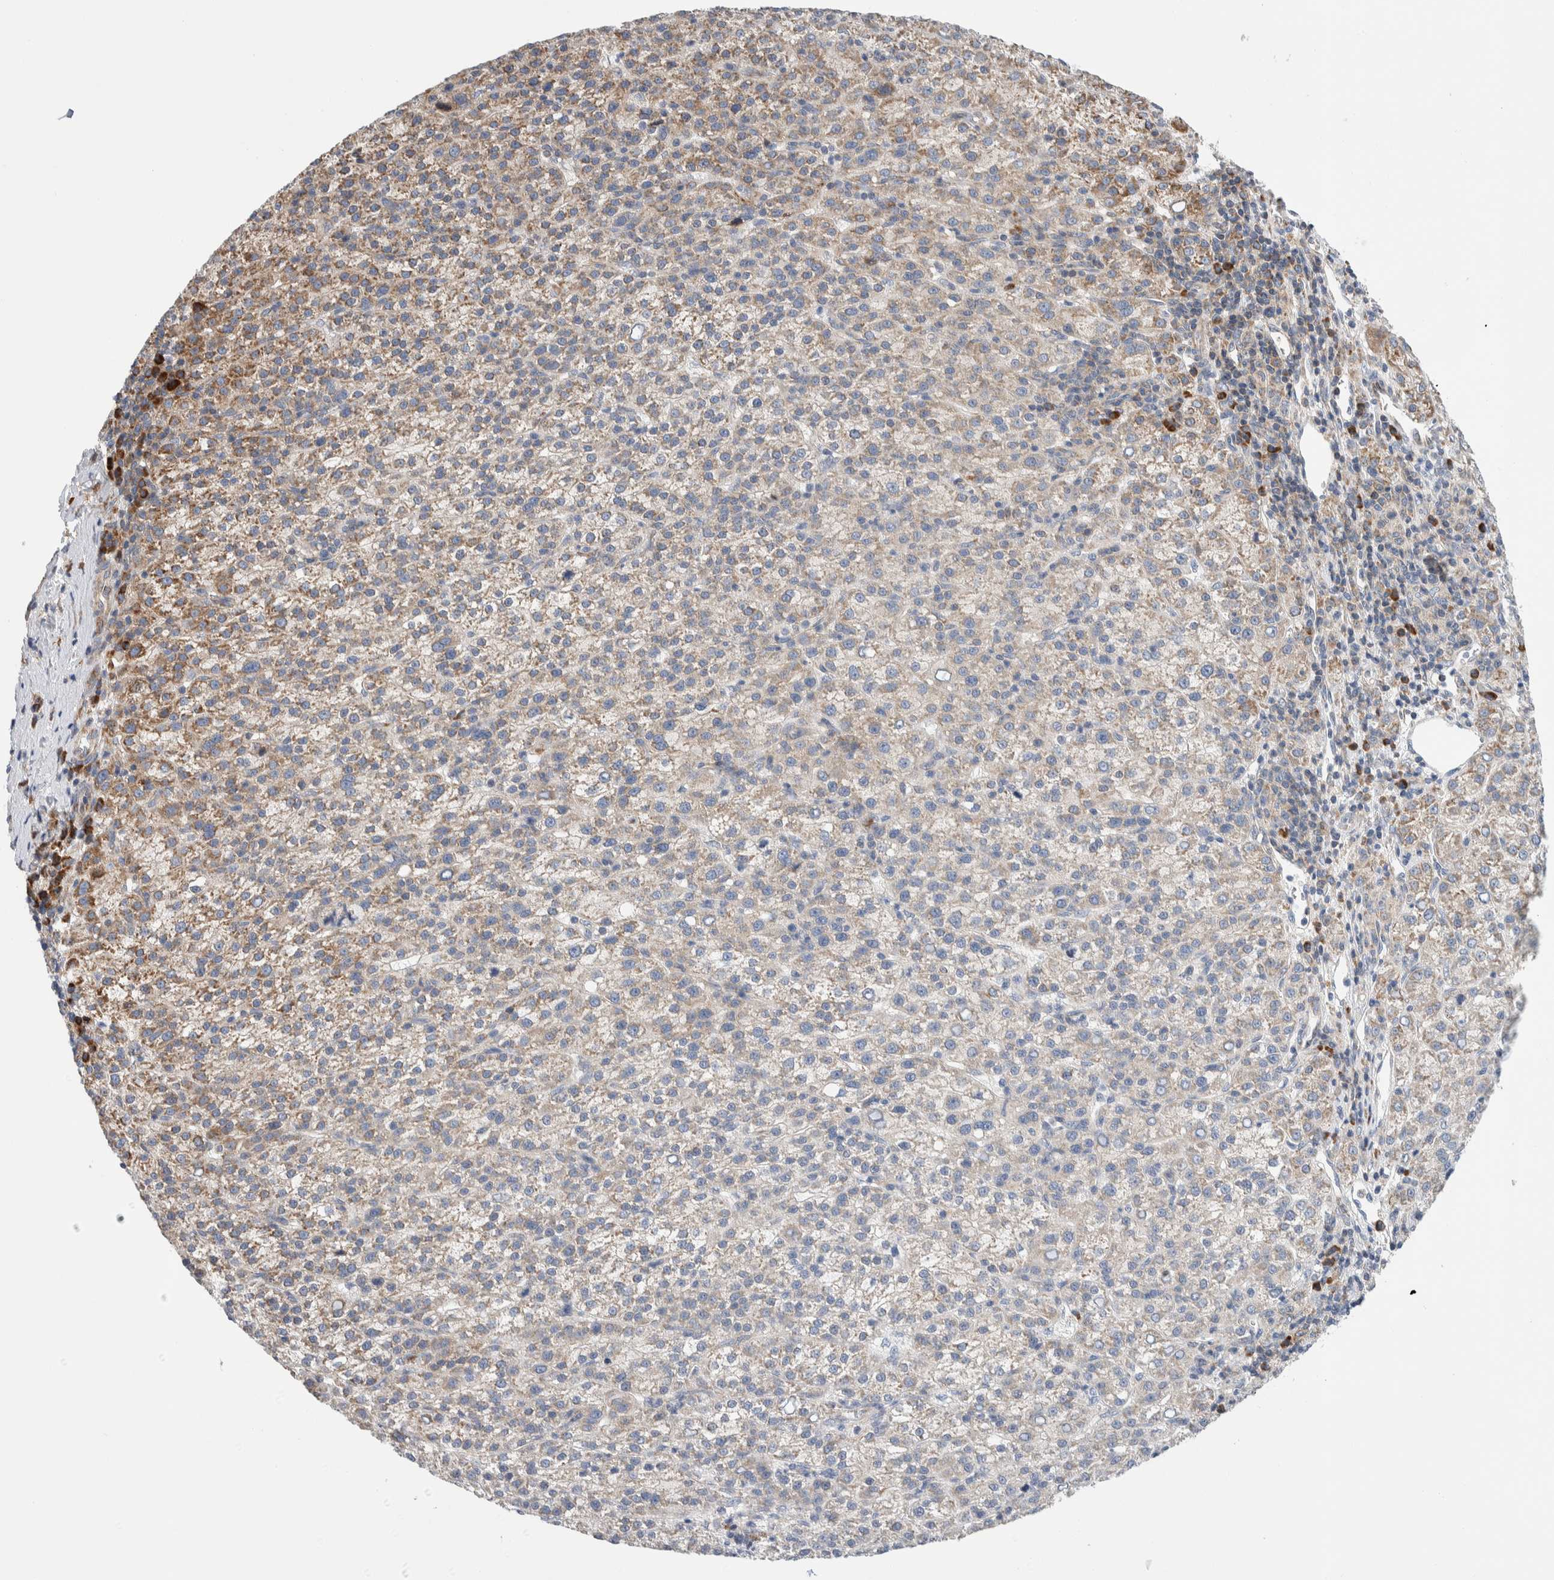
{"staining": {"intensity": "moderate", "quantity": "<25%", "location": "cytoplasmic/membranous"}, "tissue": "liver cancer", "cell_type": "Tumor cells", "image_type": "cancer", "snomed": [{"axis": "morphology", "description": "Carcinoma, Hepatocellular, NOS"}, {"axis": "topography", "description": "Liver"}], "caption": "Tumor cells display low levels of moderate cytoplasmic/membranous expression in about <25% of cells in human hepatocellular carcinoma (liver).", "gene": "RACK1", "patient": {"sex": "female", "age": 58}}